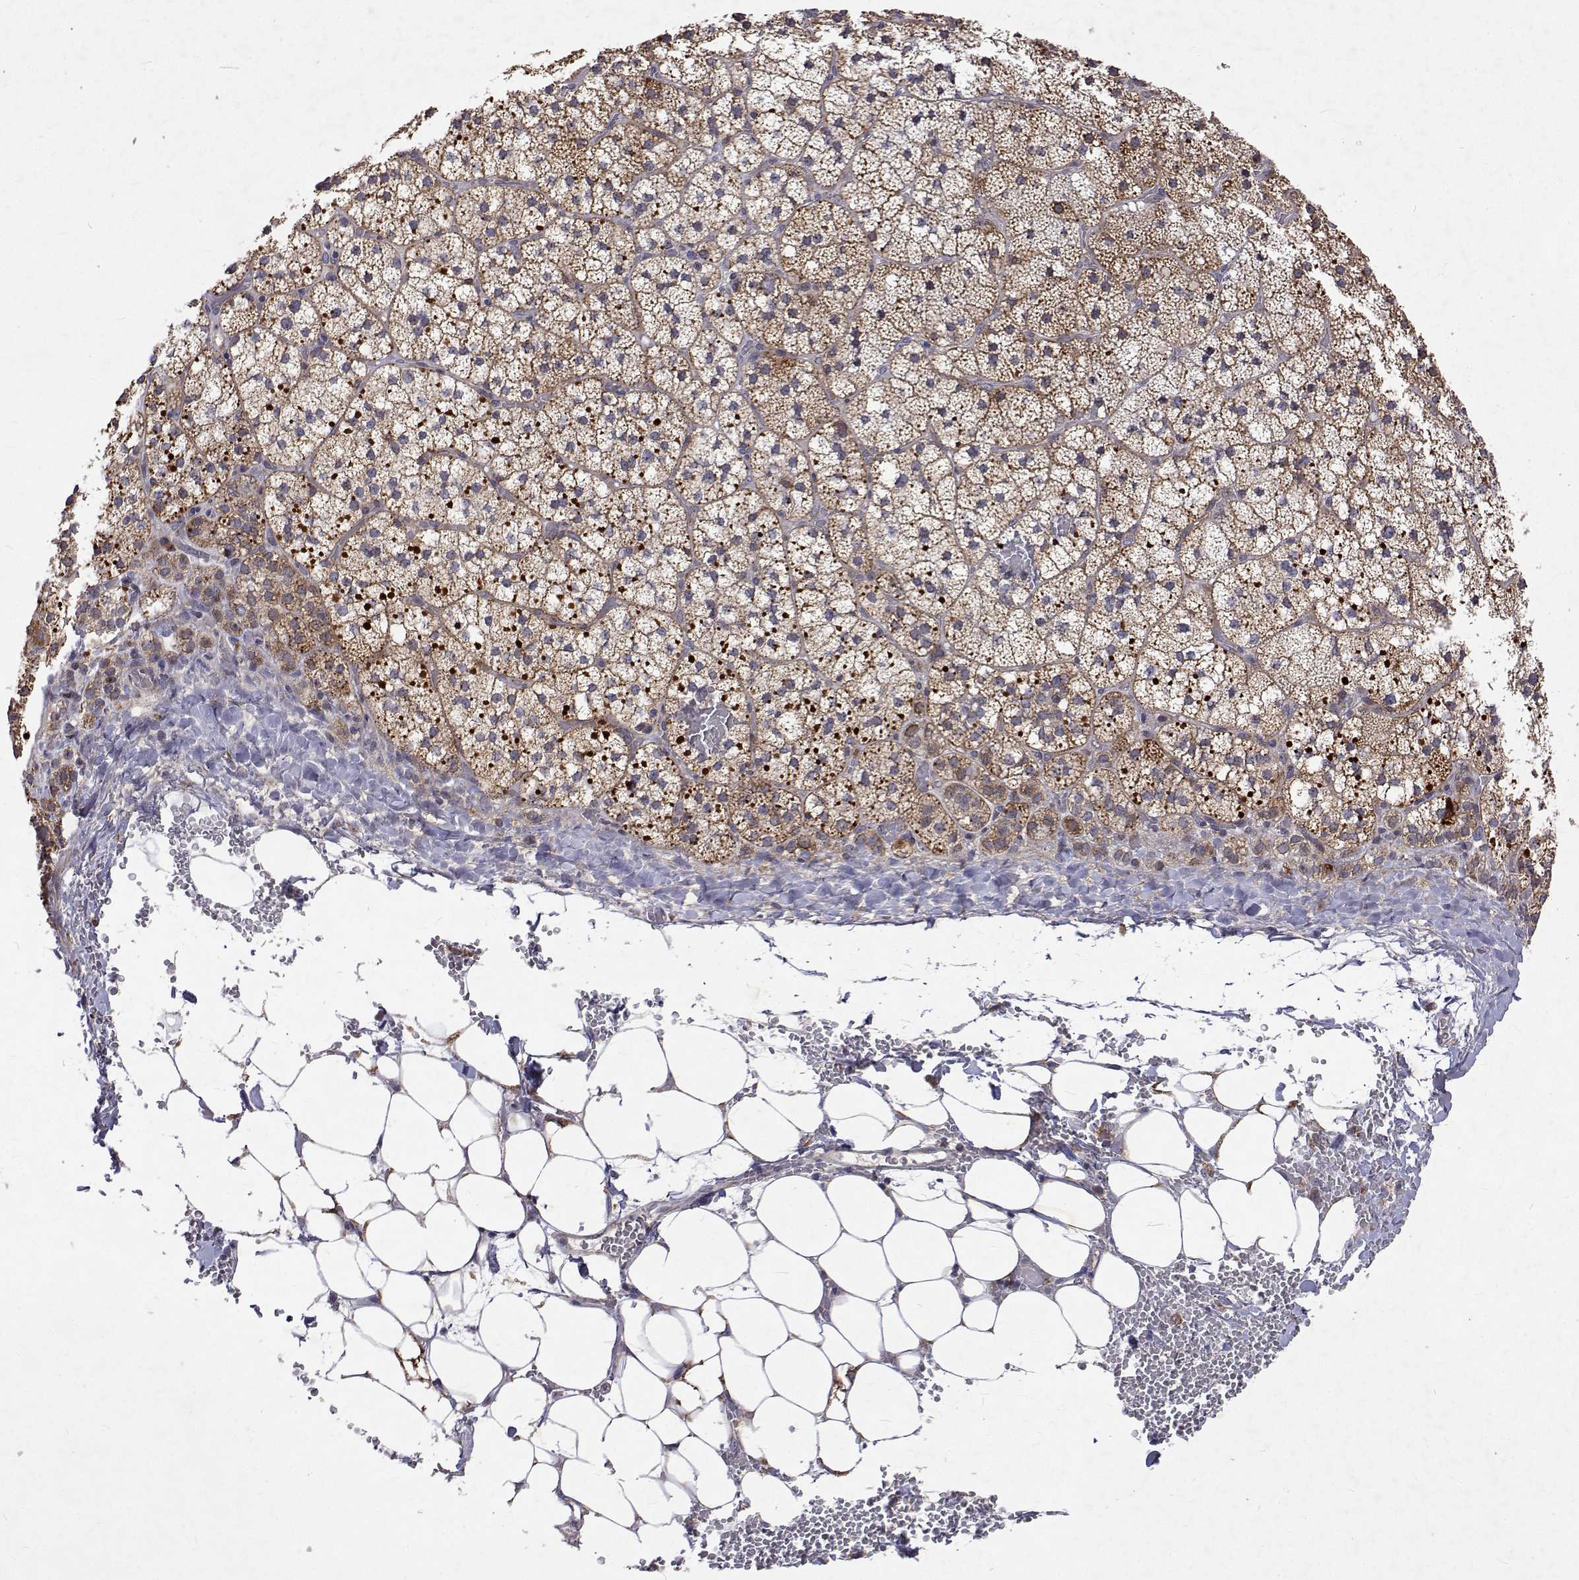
{"staining": {"intensity": "moderate", "quantity": "25%-75%", "location": "cytoplasmic/membranous"}, "tissue": "adrenal gland", "cell_type": "Glandular cells", "image_type": "normal", "snomed": [{"axis": "morphology", "description": "Normal tissue, NOS"}, {"axis": "topography", "description": "Adrenal gland"}], "caption": "Unremarkable adrenal gland shows moderate cytoplasmic/membranous positivity in about 25%-75% of glandular cells, visualized by immunohistochemistry.", "gene": "ALKBH8", "patient": {"sex": "male", "age": 53}}